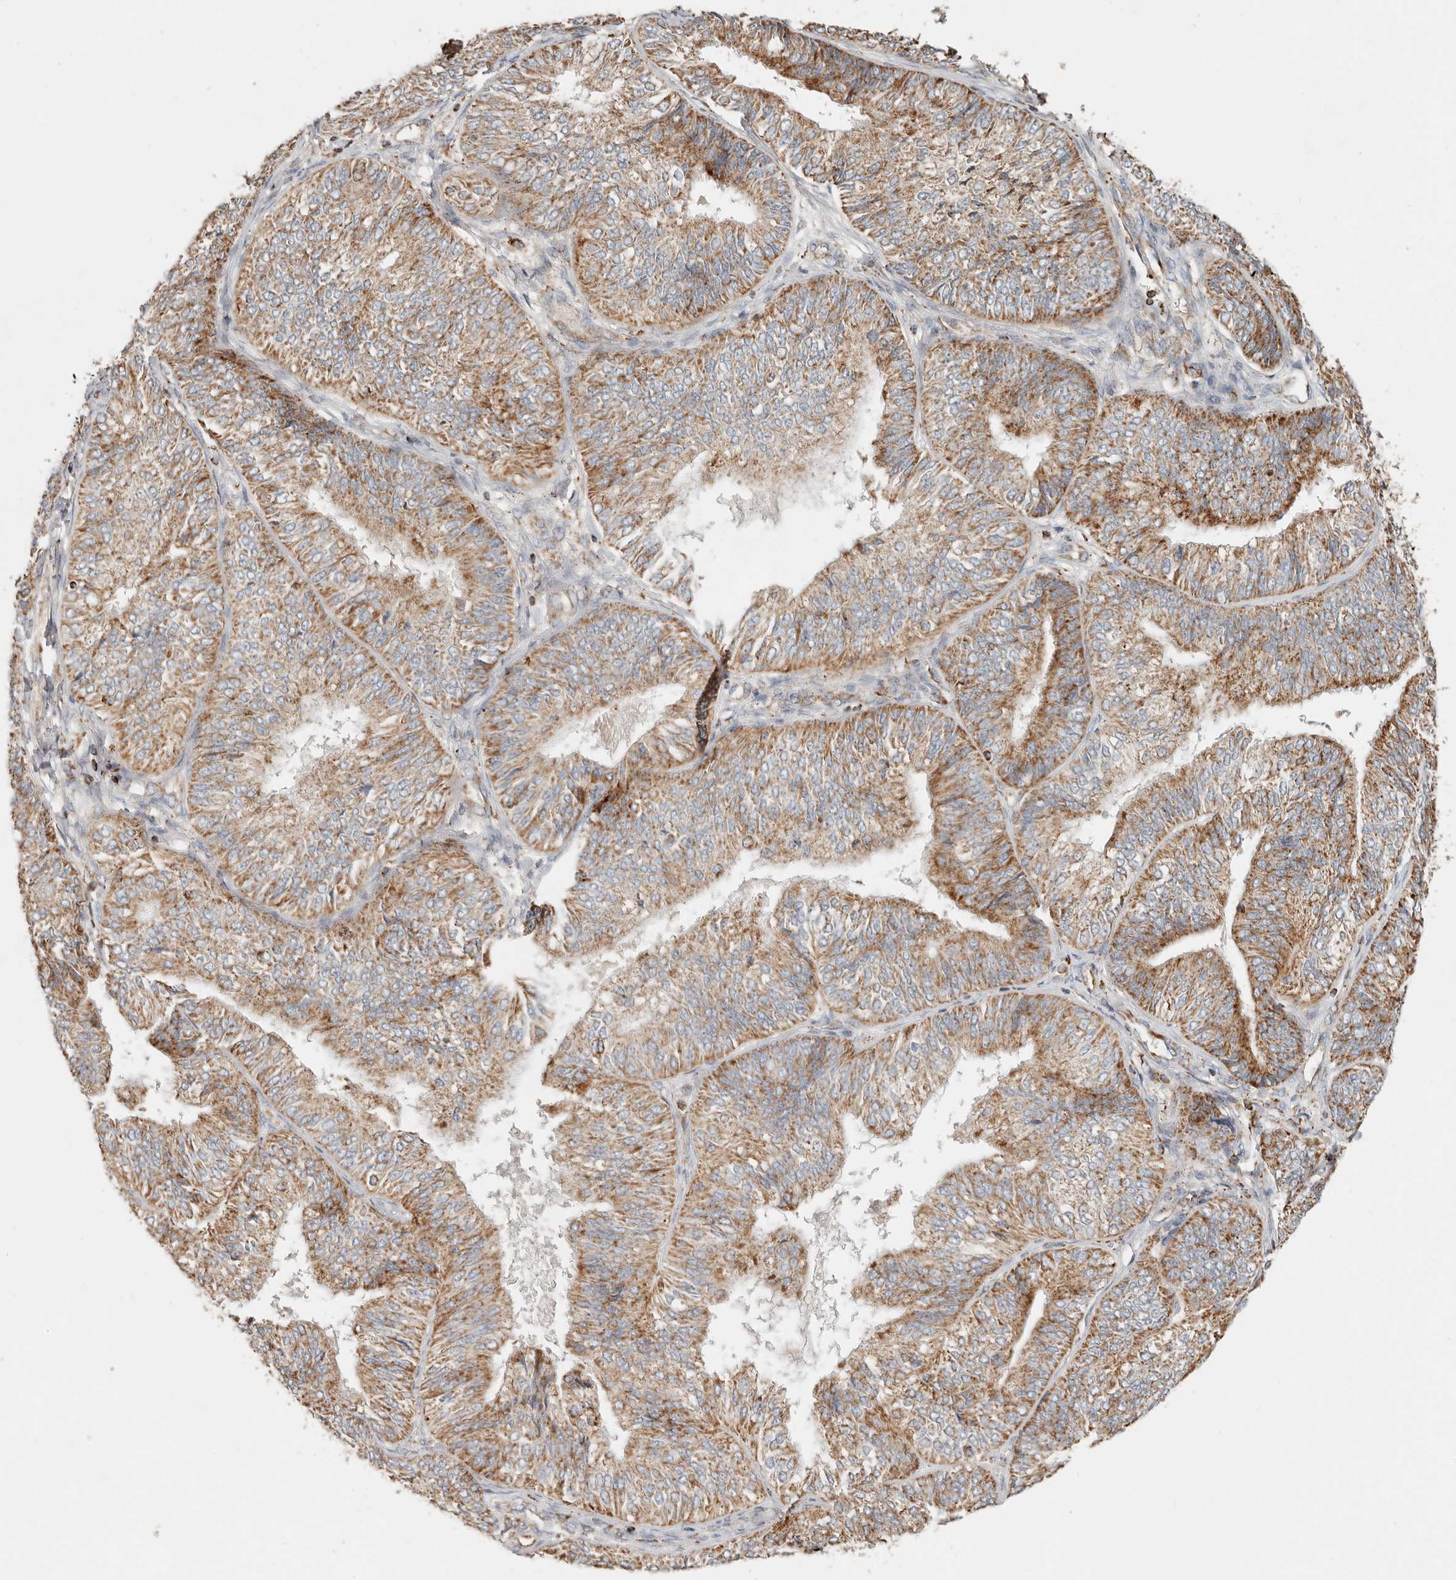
{"staining": {"intensity": "moderate", "quantity": ">75%", "location": "cytoplasmic/membranous"}, "tissue": "endometrial cancer", "cell_type": "Tumor cells", "image_type": "cancer", "snomed": [{"axis": "morphology", "description": "Adenocarcinoma, NOS"}, {"axis": "topography", "description": "Endometrium"}], "caption": "A medium amount of moderate cytoplasmic/membranous staining is present in approximately >75% of tumor cells in endometrial cancer (adenocarcinoma) tissue.", "gene": "ARHGEF10L", "patient": {"sex": "female", "age": 58}}